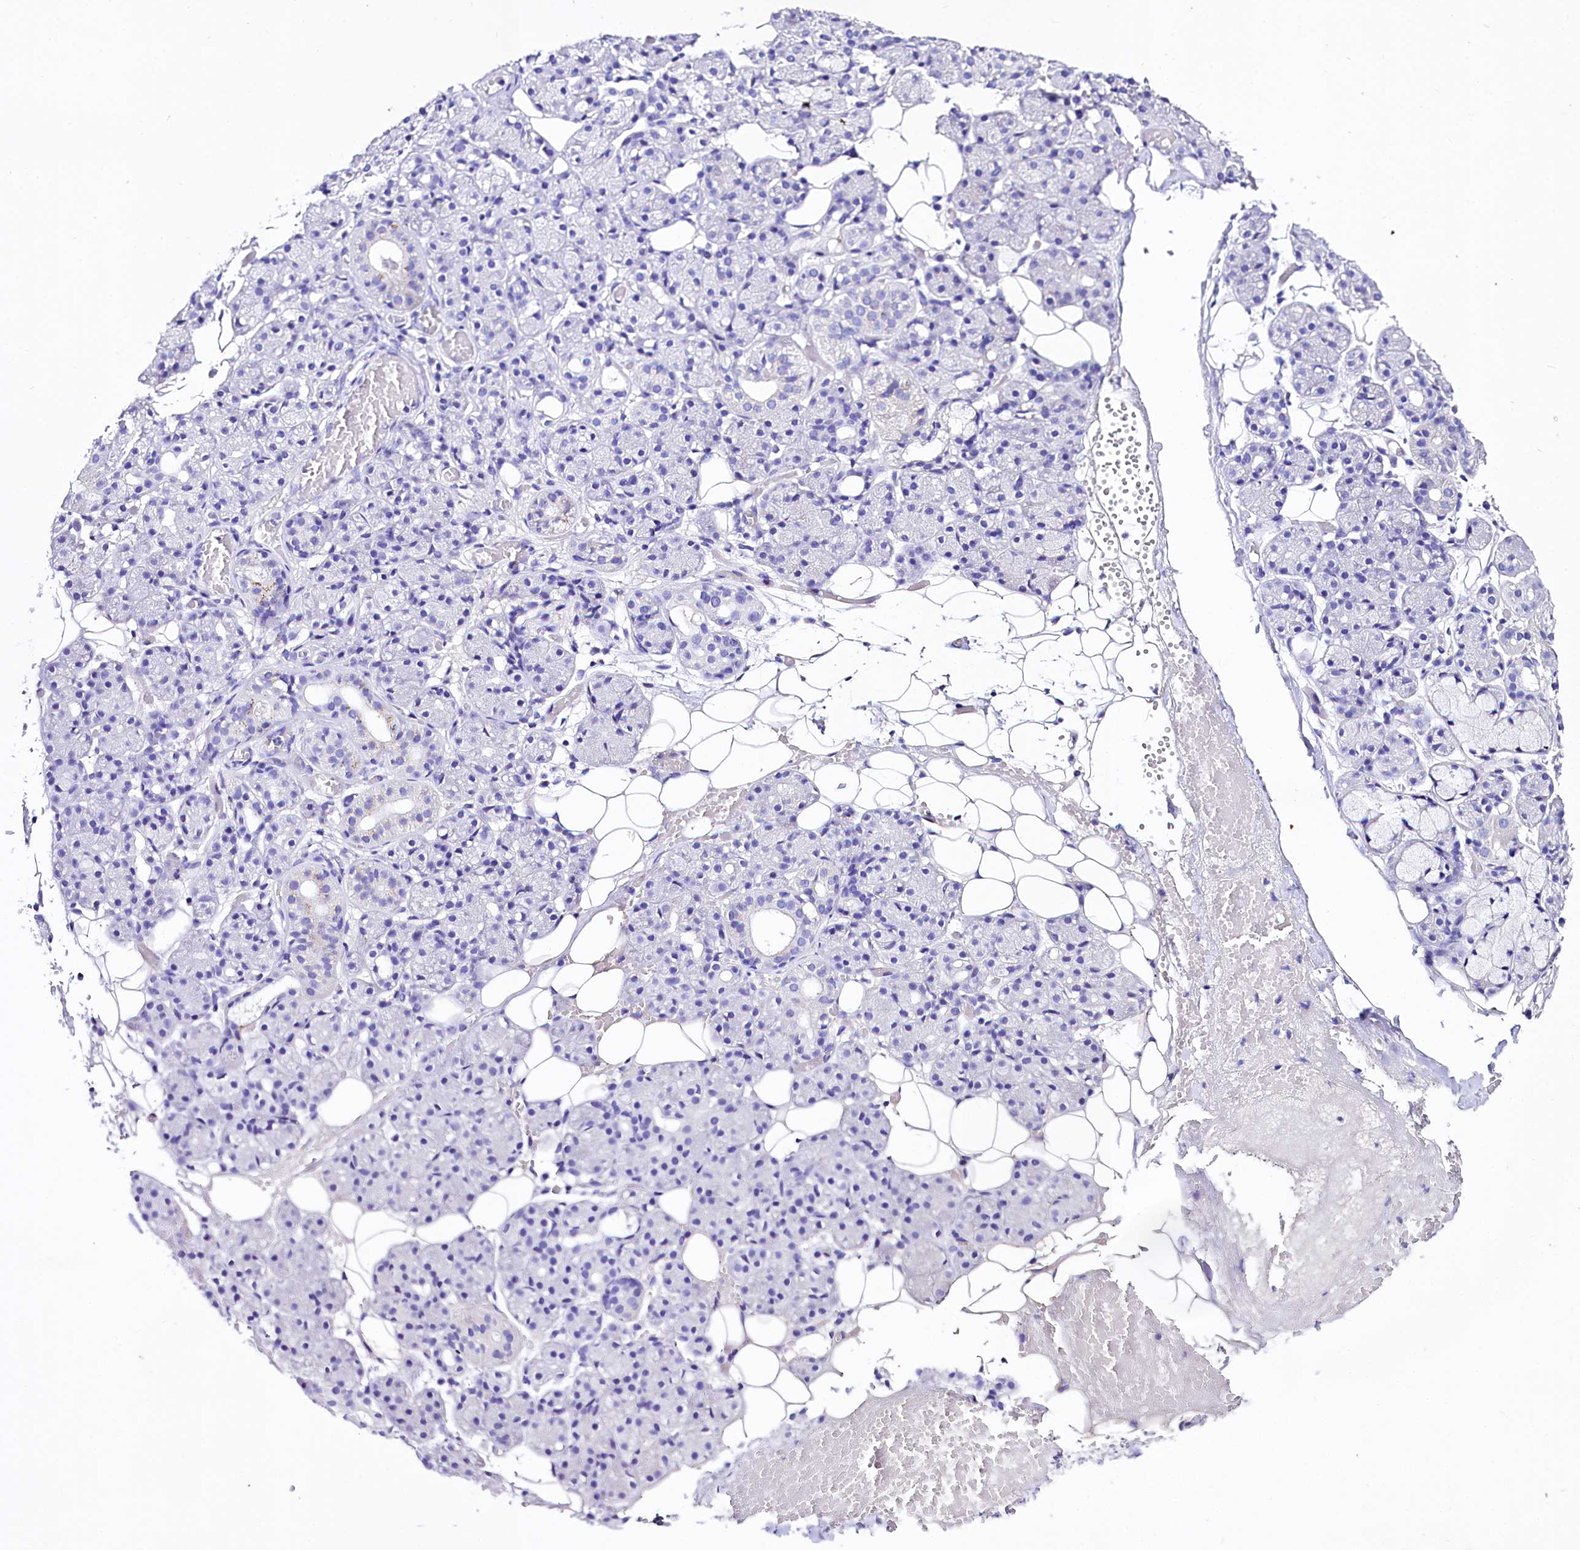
{"staining": {"intensity": "negative", "quantity": "none", "location": "none"}, "tissue": "salivary gland", "cell_type": "Glandular cells", "image_type": "normal", "snomed": [{"axis": "morphology", "description": "Normal tissue, NOS"}, {"axis": "topography", "description": "Salivary gland"}], "caption": "This is a histopathology image of immunohistochemistry staining of normal salivary gland, which shows no expression in glandular cells. (DAB (3,3'-diaminobenzidine) immunohistochemistry (IHC) visualized using brightfield microscopy, high magnification).", "gene": "A2ML1", "patient": {"sex": "male", "age": 63}}